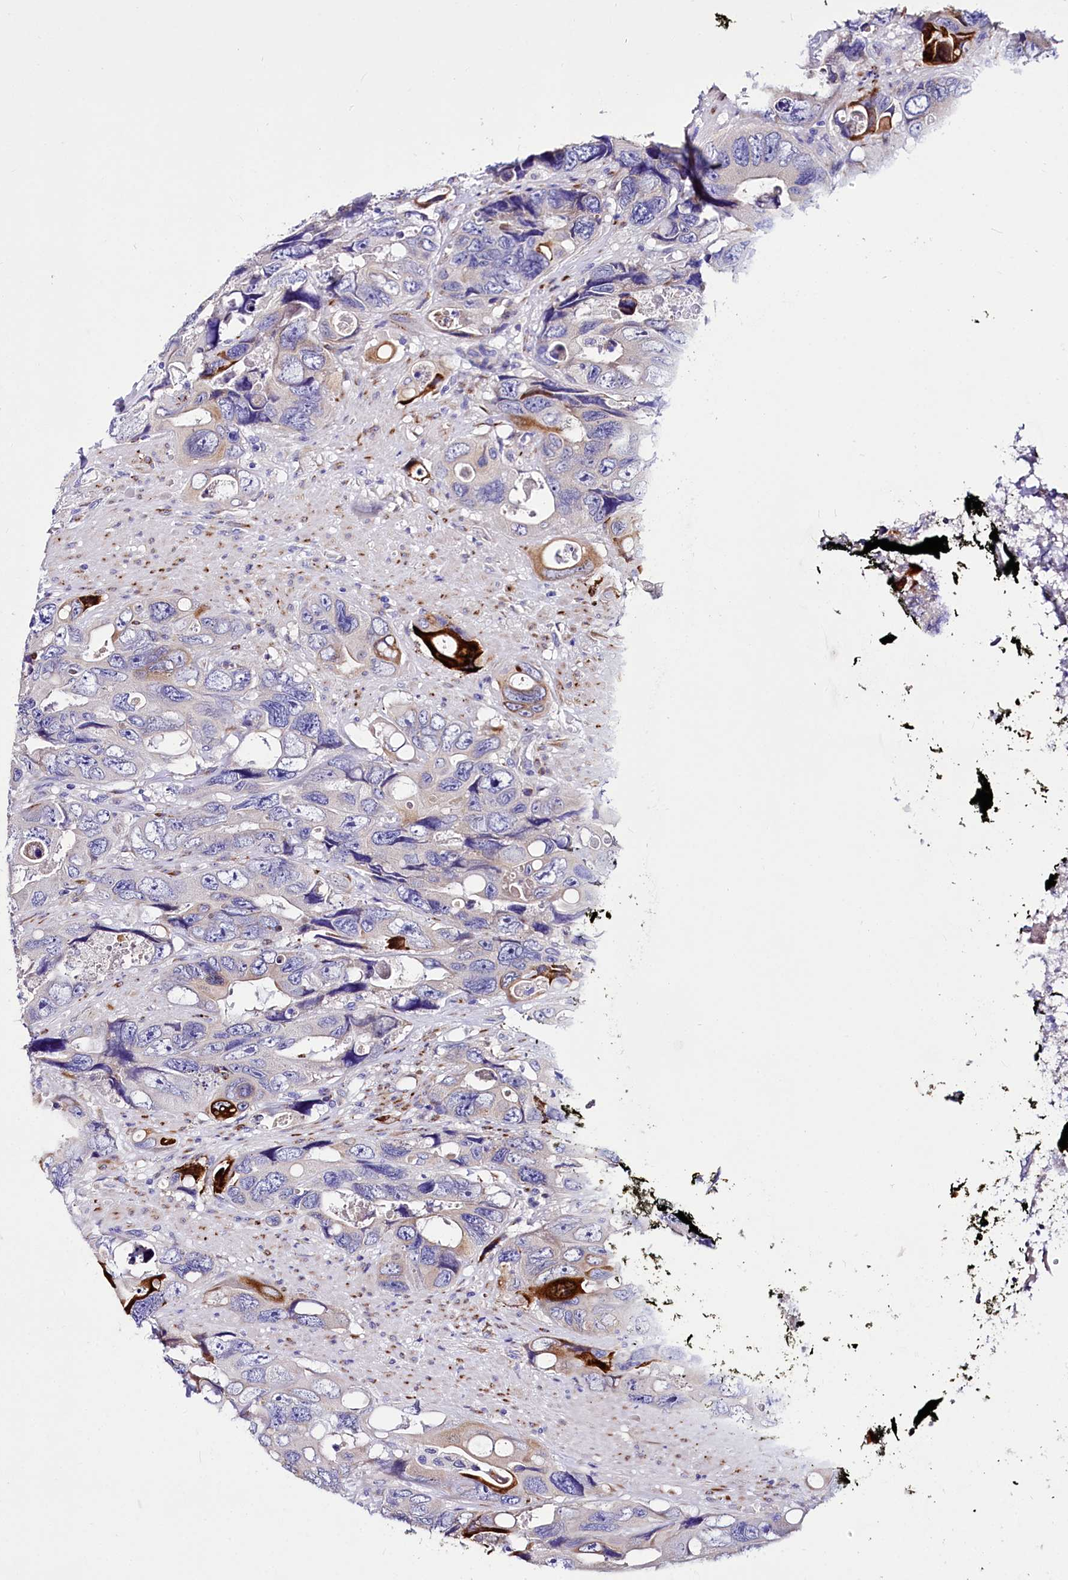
{"staining": {"intensity": "strong", "quantity": "<25%", "location": "cytoplasmic/membranous"}, "tissue": "colorectal cancer", "cell_type": "Tumor cells", "image_type": "cancer", "snomed": [{"axis": "morphology", "description": "Adenocarcinoma, NOS"}, {"axis": "topography", "description": "Rectum"}], "caption": "Protein staining of colorectal cancer tissue exhibits strong cytoplasmic/membranous expression in about <25% of tumor cells.", "gene": "A2ML1", "patient": {"sex": "male", "age": 57}}